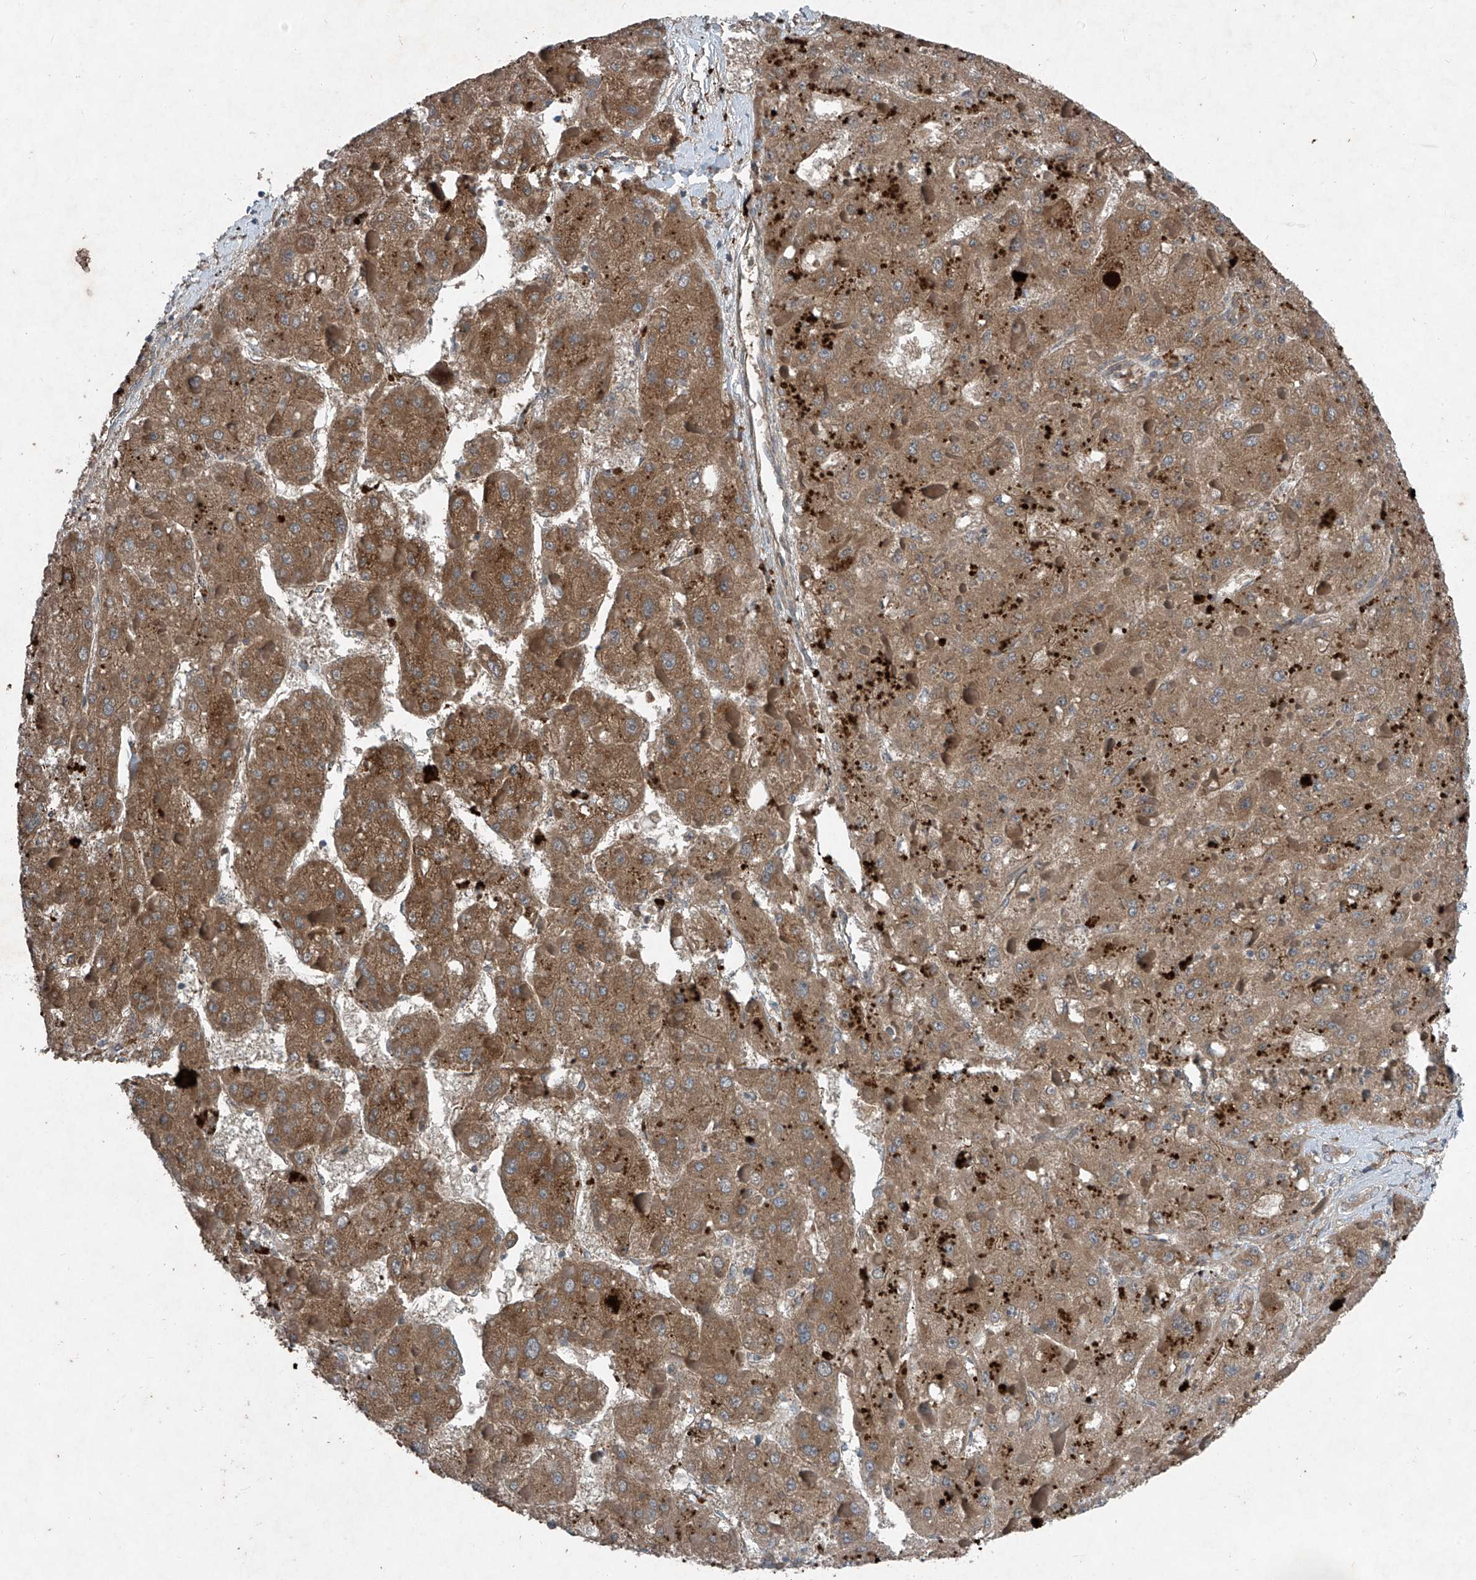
{"staining": {"intensity": "moderate", "quantity": ">75%", "location": "cytoplasmic/membranous"}, "tissue": "liver cancer", "cell_type": "Tumor cells", "image_type": "cancer", "snomed": [{"axis": "morphology", "description": "Carcinoma, Hepatocellular, NOS"}, {"axis": "topography", "description": "Liver"}], "caption": "Immunohistochemical staining of human liver cancer (hepatocellular carcinoma) demonstrates medium levels of moderate cytoplasmic/membranous protein staining in approximately >75% of tumor cells.", "gene": "FOXRED2", "patient": {"sex": "female", "age": 73}}